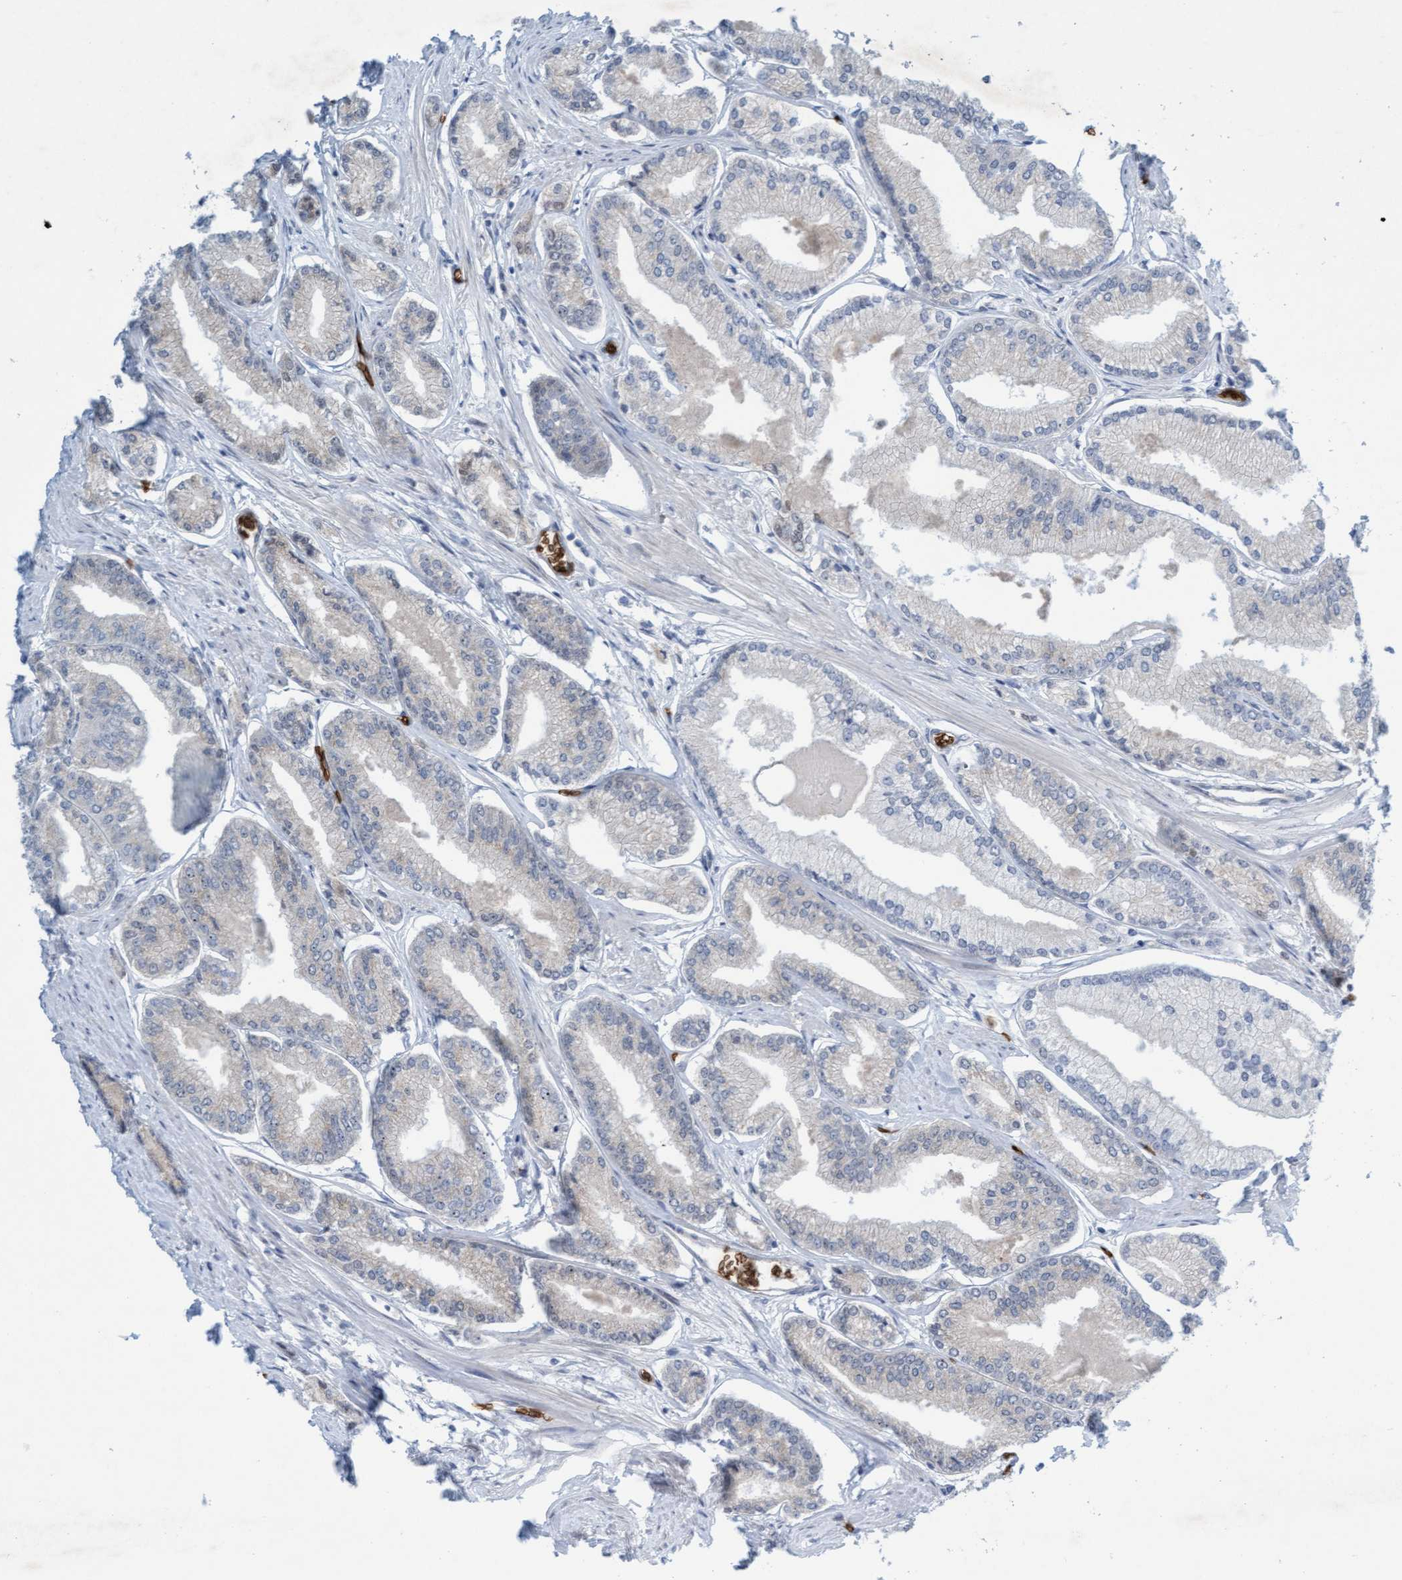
{"staining": {"intensity": "negative", "quantity": "none", "location": "none"}, "tissue": "prostate cancer", "cell_type": "Tumor cells", "image_type": "cancer", "snomed": [{"axis": "morphology", "description": "Adenocarcinoma, Low grade"}, {"axis": "topography", "description": "Prostate"}], "caption": "There is no significant staining in tumor cells of prostate cancer.", "gene": "SPEM2", "patient": {"sex": "male", "age": 52}}